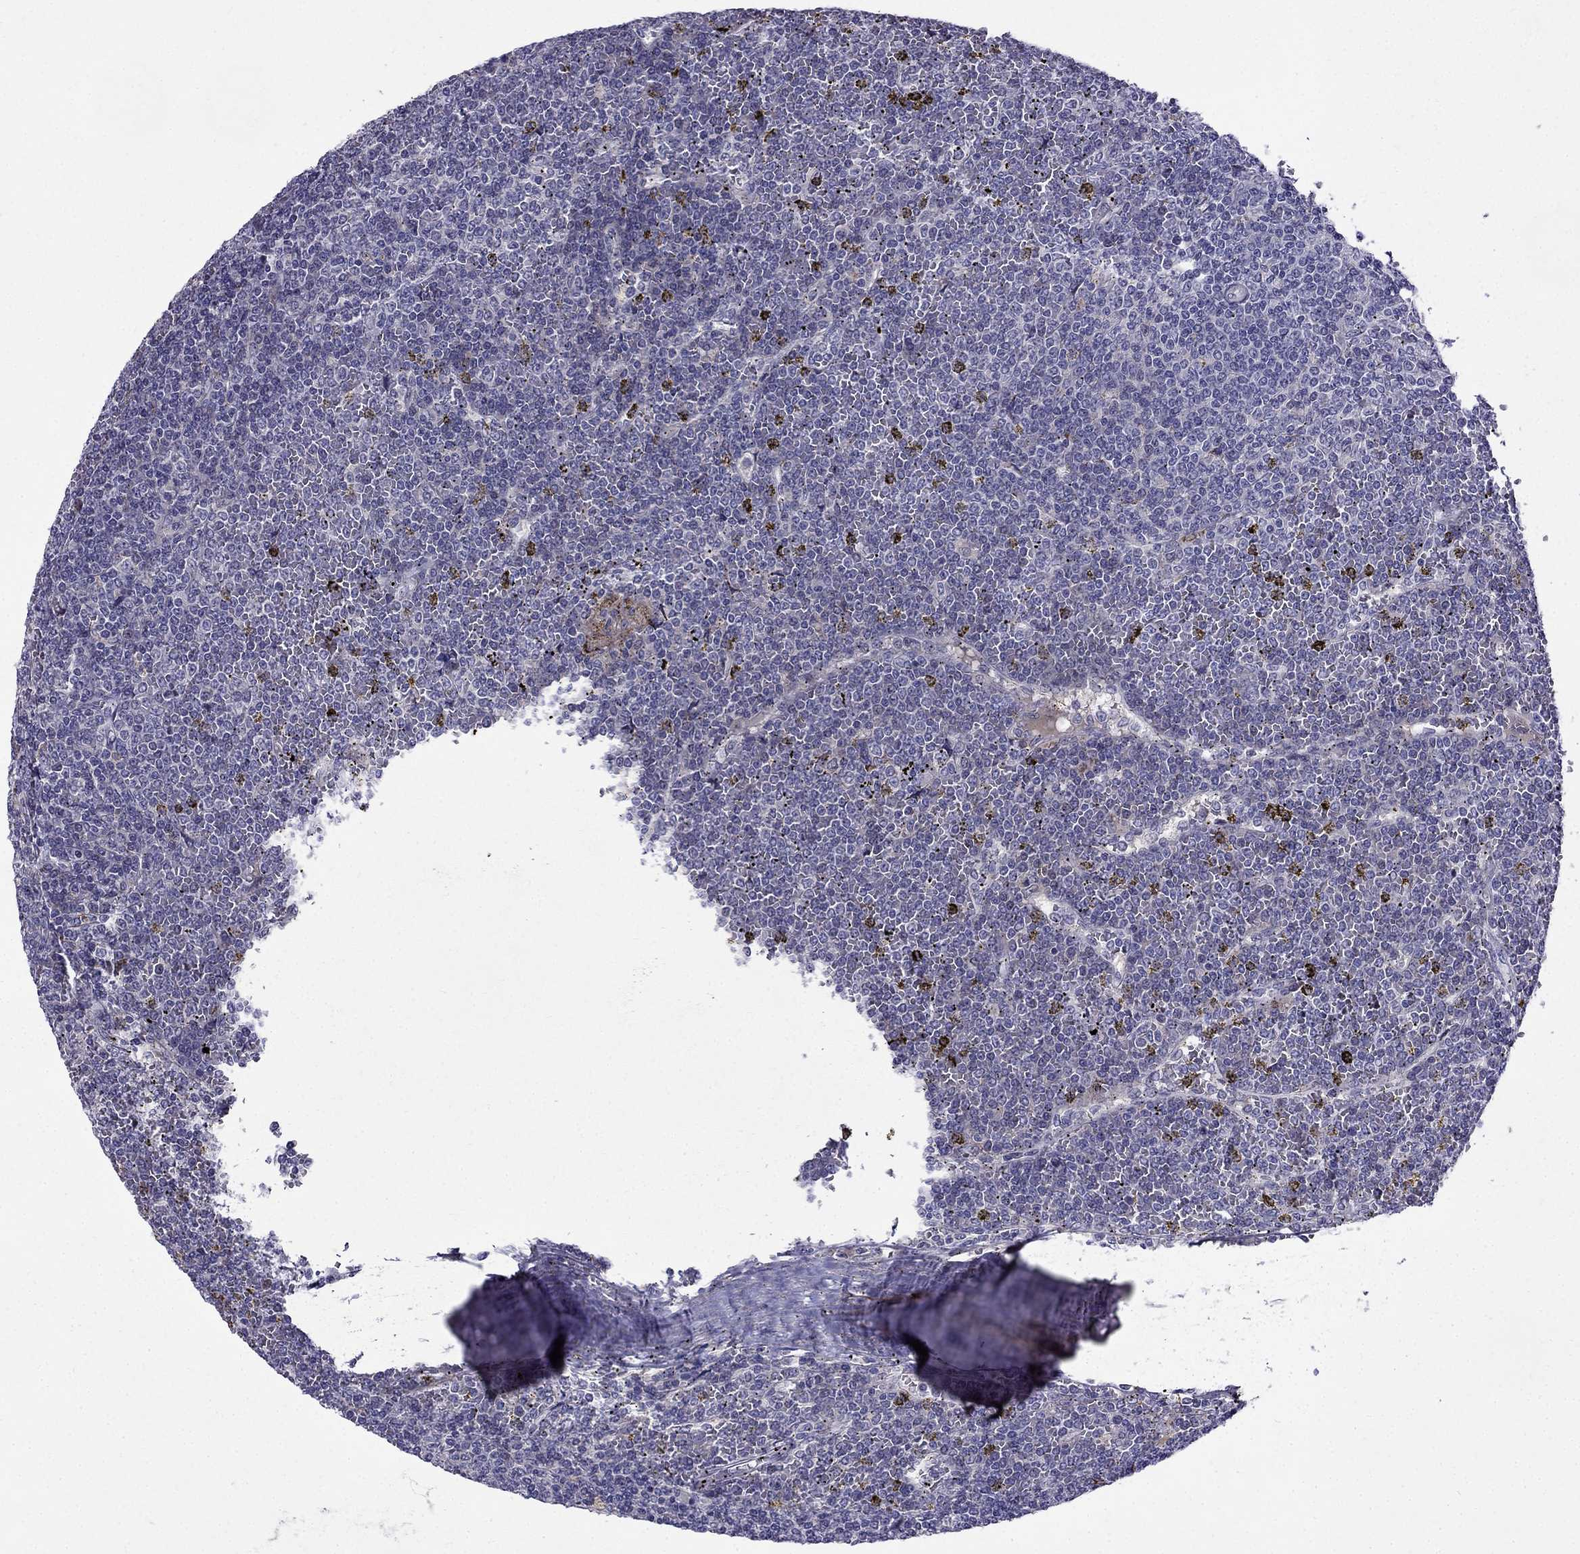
{"staining": {"intensity": "negative", "quantity": "none", "location": "none"}, "tissue": "lymphoma", "cell_type": "Tumor cells", "image_type": "cancer", "snomed": [{"axis": "morphology", "description": "Malignant lymphoma, non-Hodgkin's type, Low grade"}, {"axis": "topography", "description": "Spleen"}], "caption": "Immunohistochemistry (IHC) of human low-grade malignant lymphoma, non-Hodgkin's type demonstrates no expression in tumor cells.", "gene": "PI16", "patient": {"sex": "female", "age": 19}}